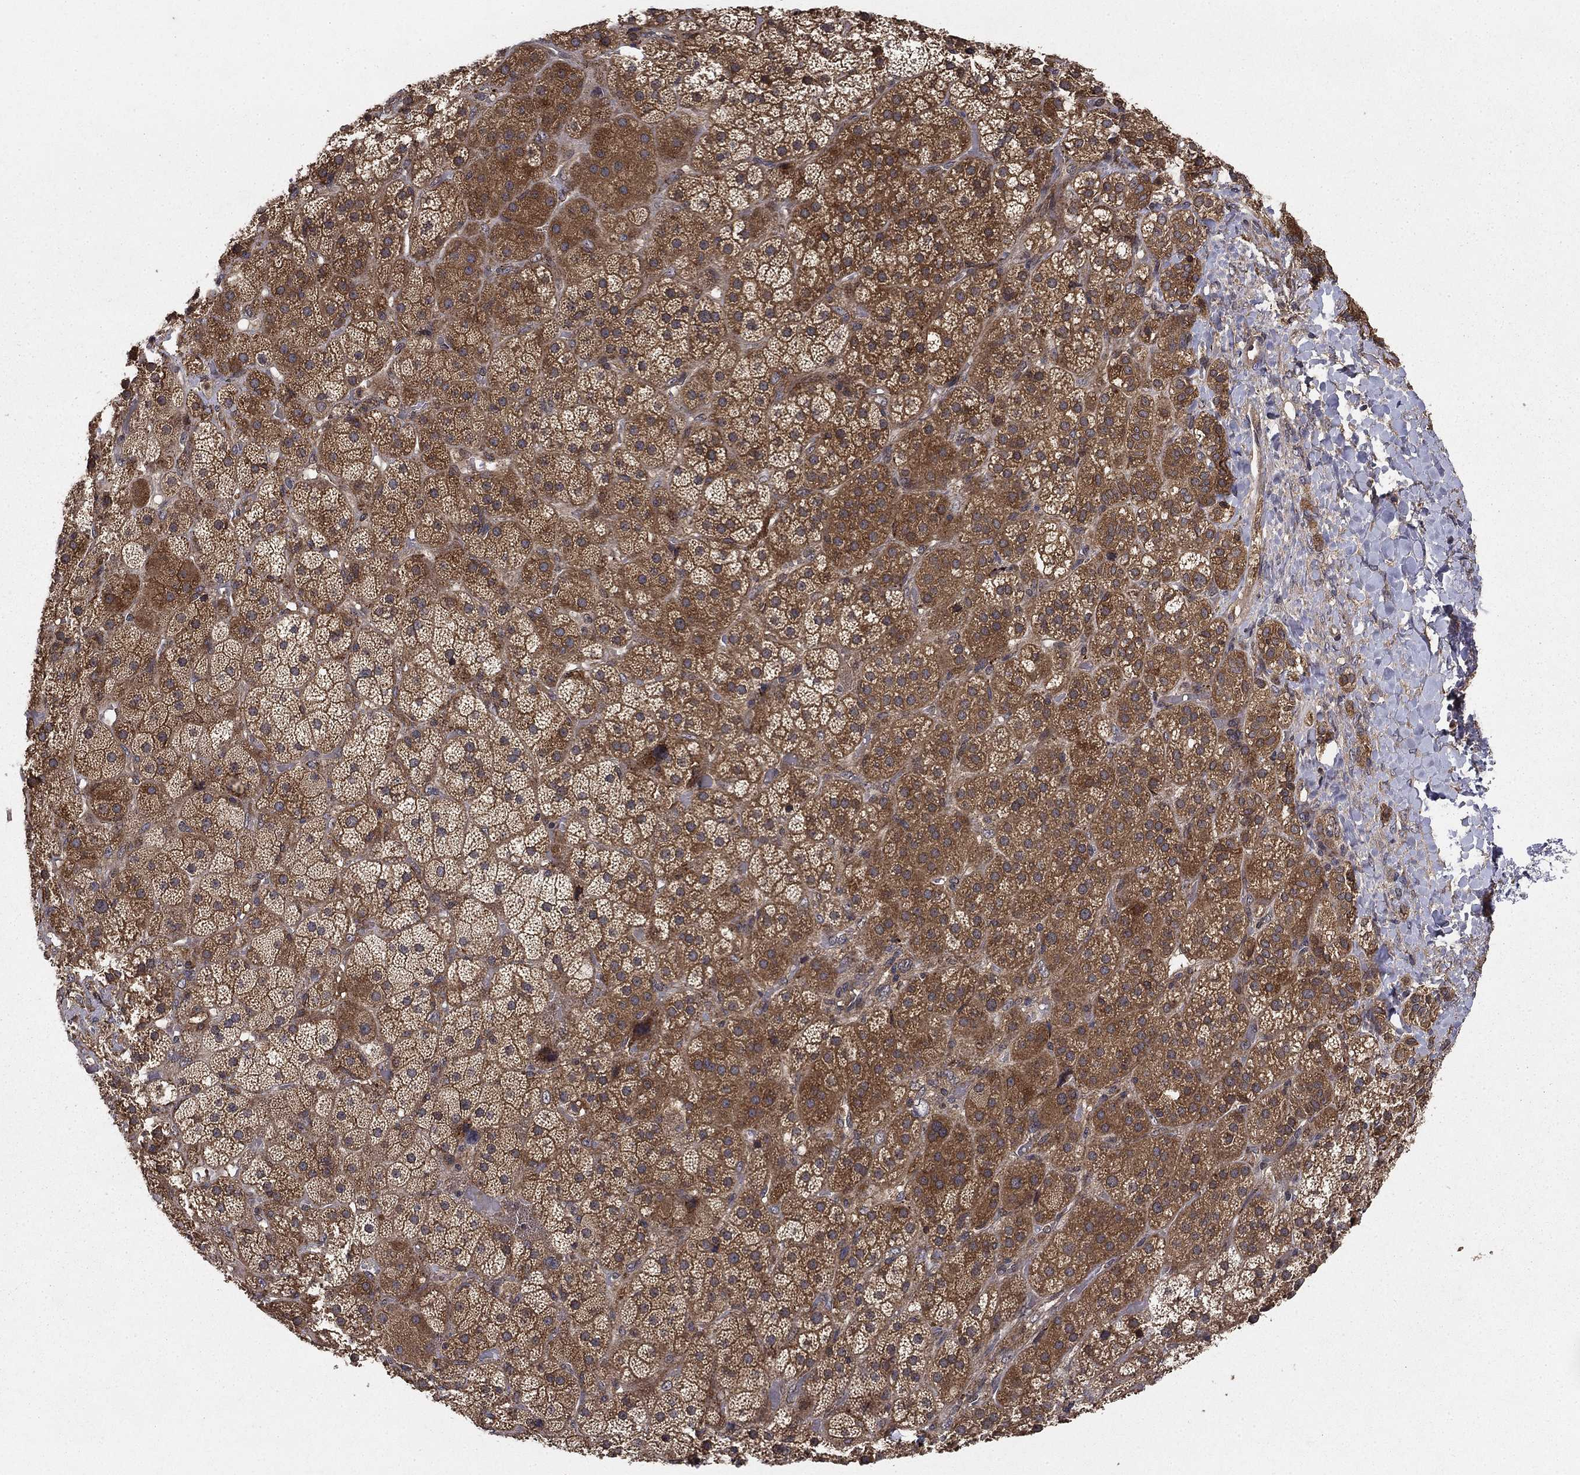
{"staining": {"intensity": "strong", "quantity": ">75%", "location": "cytoplasmic/membranous"}, "tissue": "adrenal gland", "cell_type": "Glandular cells", "image_type": "normal", "snomed": [{"axis": "morphology", "description": "Normal tissue, NOS"}, {"axis": "topography", "description": "Adrenal gland"}], "caption": "Strong cytoplasmic/membranous staining for a protein is seen in about >75% of glandular cells of unremarkable adrenal gland using IHC.", "gene": "BABAM2", "patient": {"sex": "male", "age": 57}}